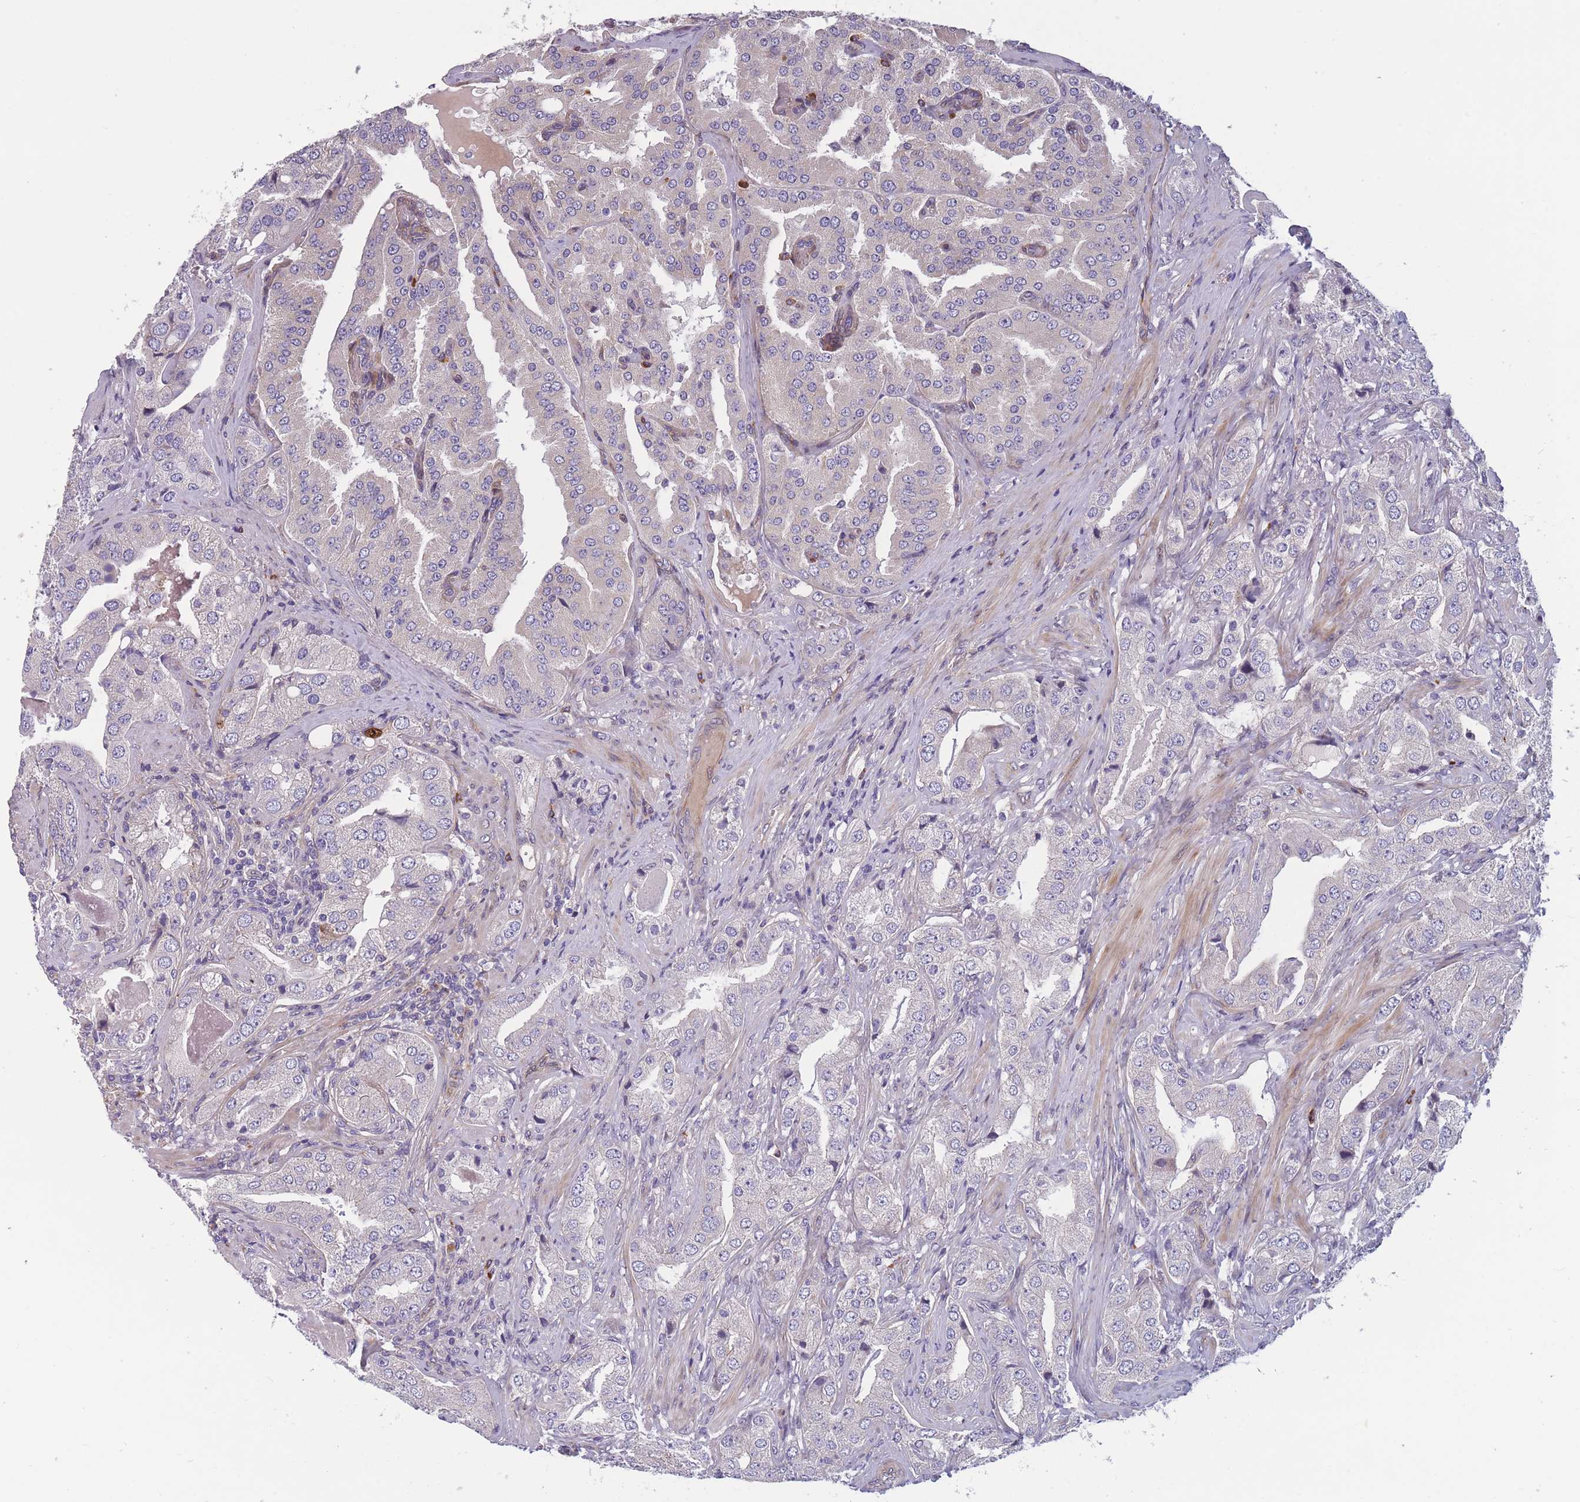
{"staining": {"intensity": "negative", "quantity": "none", "location": "none"}, "tissue": "prostate cancer", "cell_type": "Tumor cells", "image_type": "cancer", "snomed": [{"axis": "morphology", "description": "Adenocarcinoma, High grade"}, {"axis": "topography", "description": "Prostate"}], "caption": "DAB immunohistochemical staining of human prostate cancer displays no significant staining in tumor cells.", "gene": "FAM83F", "patient": {"sex": "male", "age": 63}}